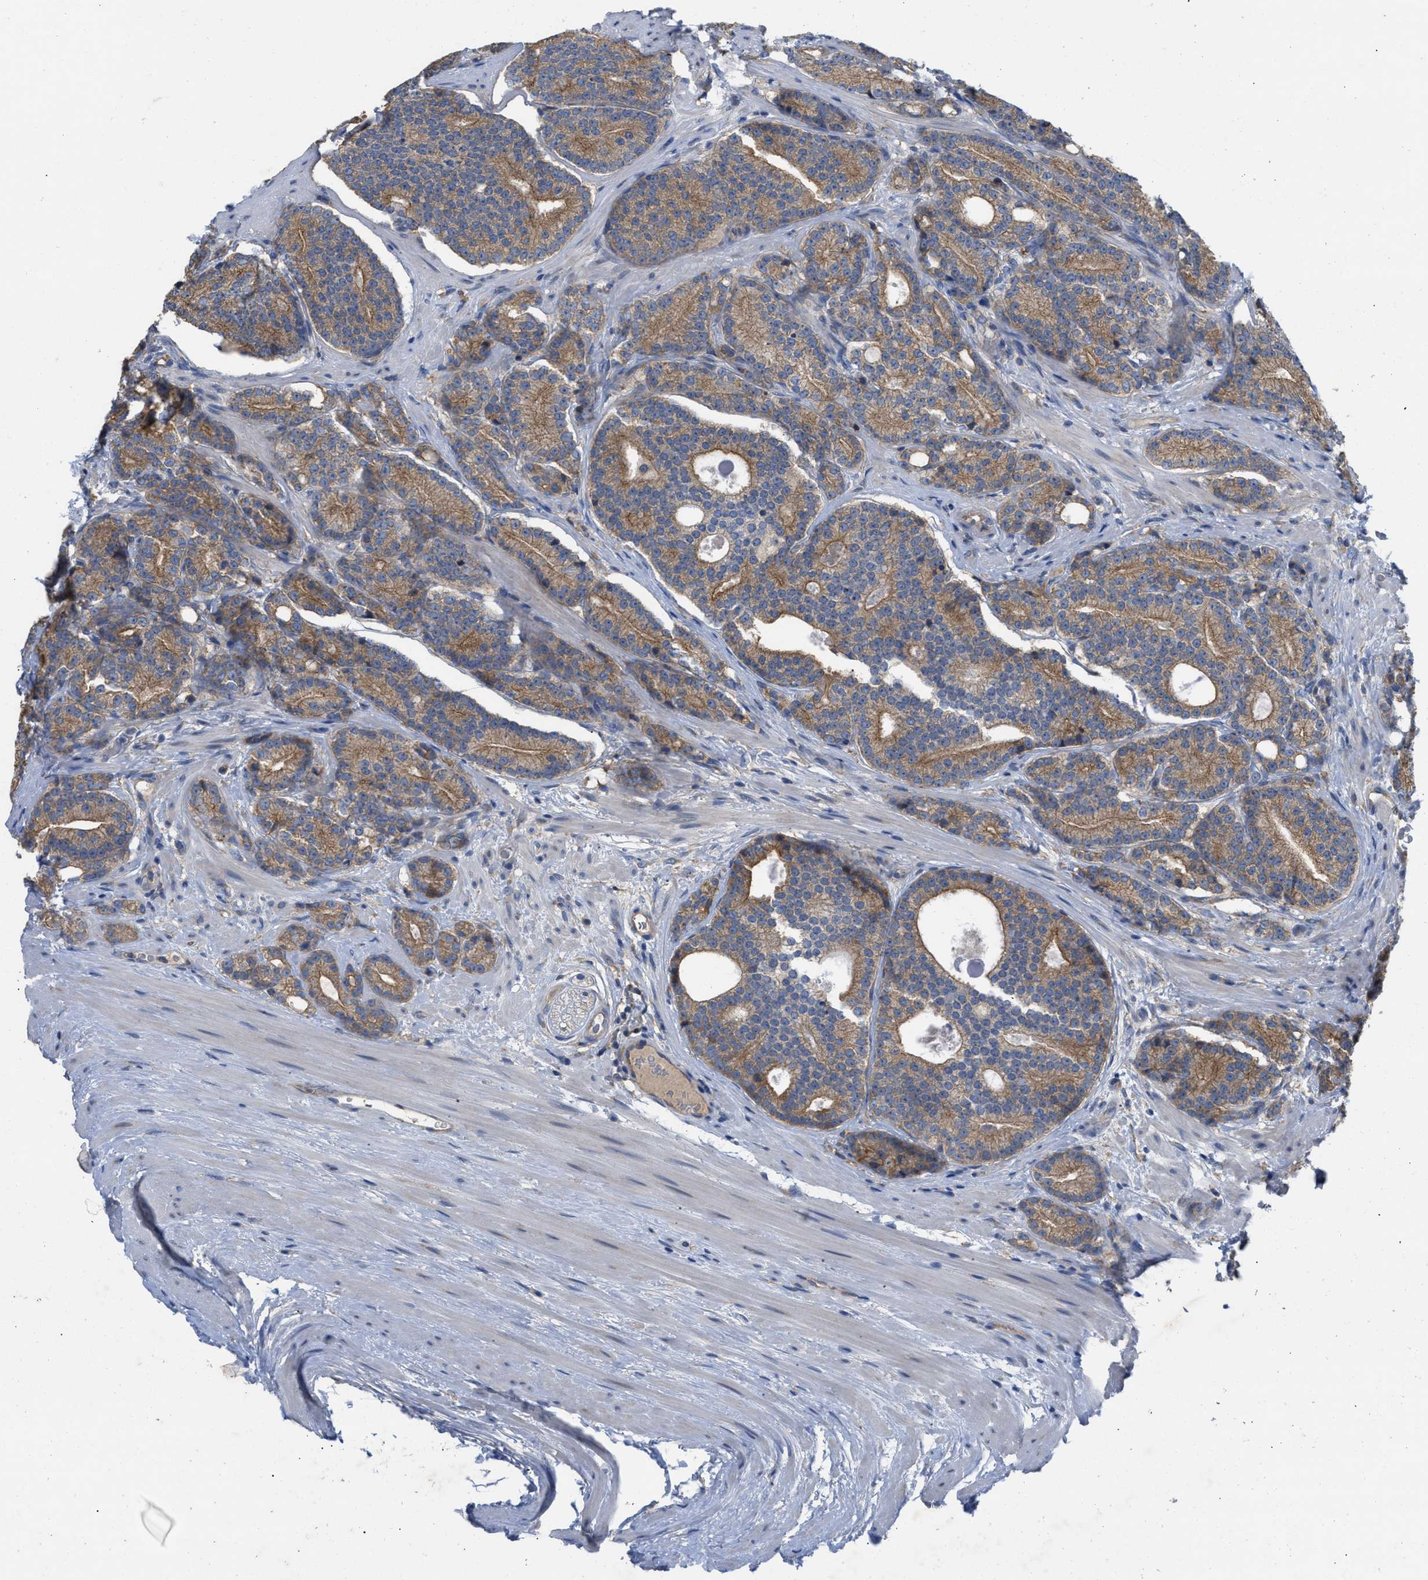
{"staining": {"intensity": "moderate", "quantity": ">75%", "location": "cytoplasmic/membranous"}, "tissue": "prostate cancer", "cell_type": "Tumor cells", "image_type": "cancer", "snomed": [{"axis": "morphology", "description": "Adenocarcinoma, High grade"}, {"axis": "topography", "description": "Prostate"}], "caption": "This is an image of IHC staining of prostate high-grade adenocarcinoma, which shows moderate positivity in the cytoplasmic/membranous of tumor cells.", "gene": "TMEM131", "patient": {"sex": "male", "age": 61}}